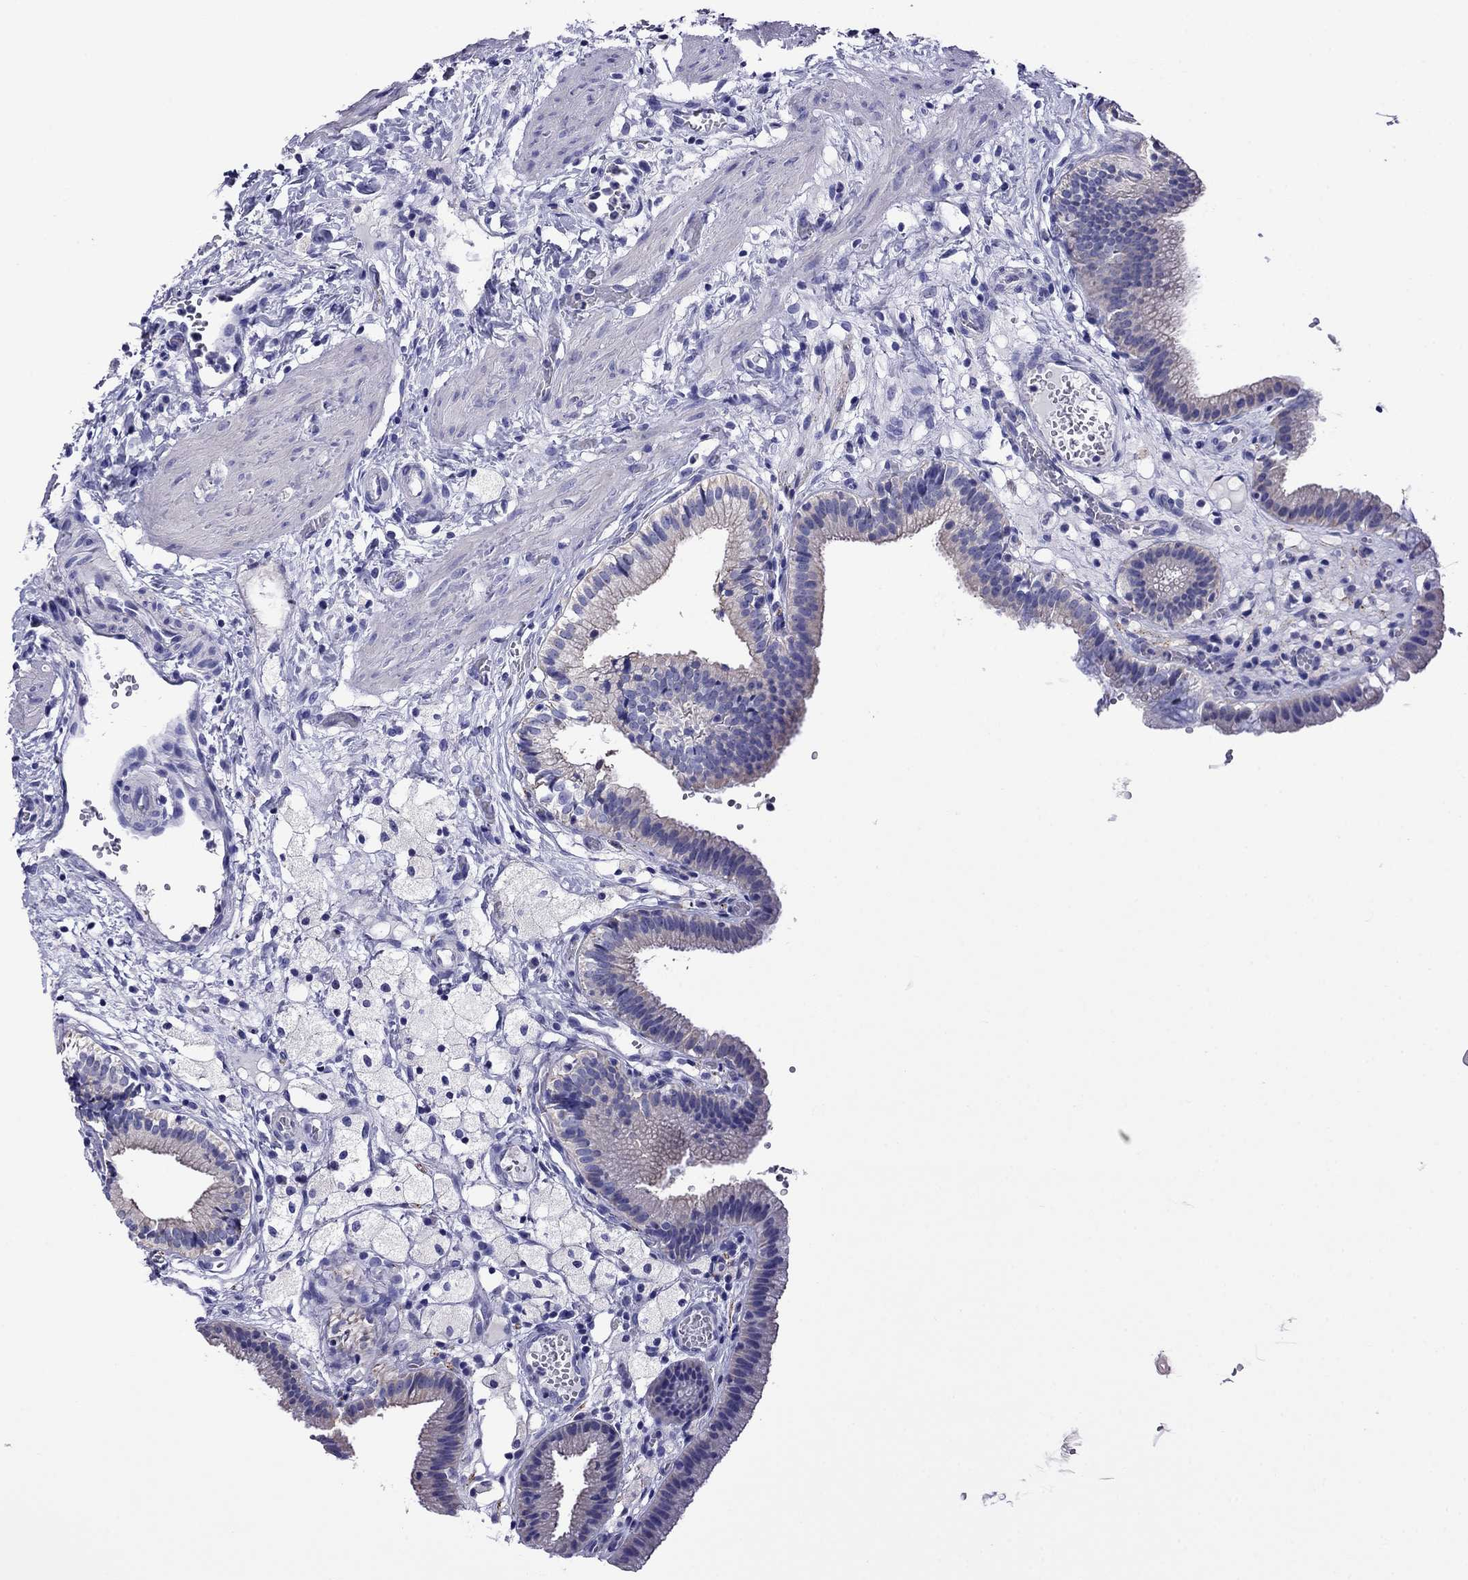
{"staining": {"intensity": "weak", "quantity": "<25%", "location": "cytoplasmic/membranous"}, "tissue": "gallbladder", "cell_type": "Glandular cells", "image_type": "normal", "snomed": [{"axis": "morphology", "description": "Normal tissue, NOS"}, {"axis": "topography", "description": "Gallbladder"}], "caption": "DAB (3,3'-diaminobenzidine) immunohistochemical staining of benign gallbladder demonstrates no significant staining in glandular cells.", "gene": "SCG2", "patient": {"sex": "female", "age": 24}}